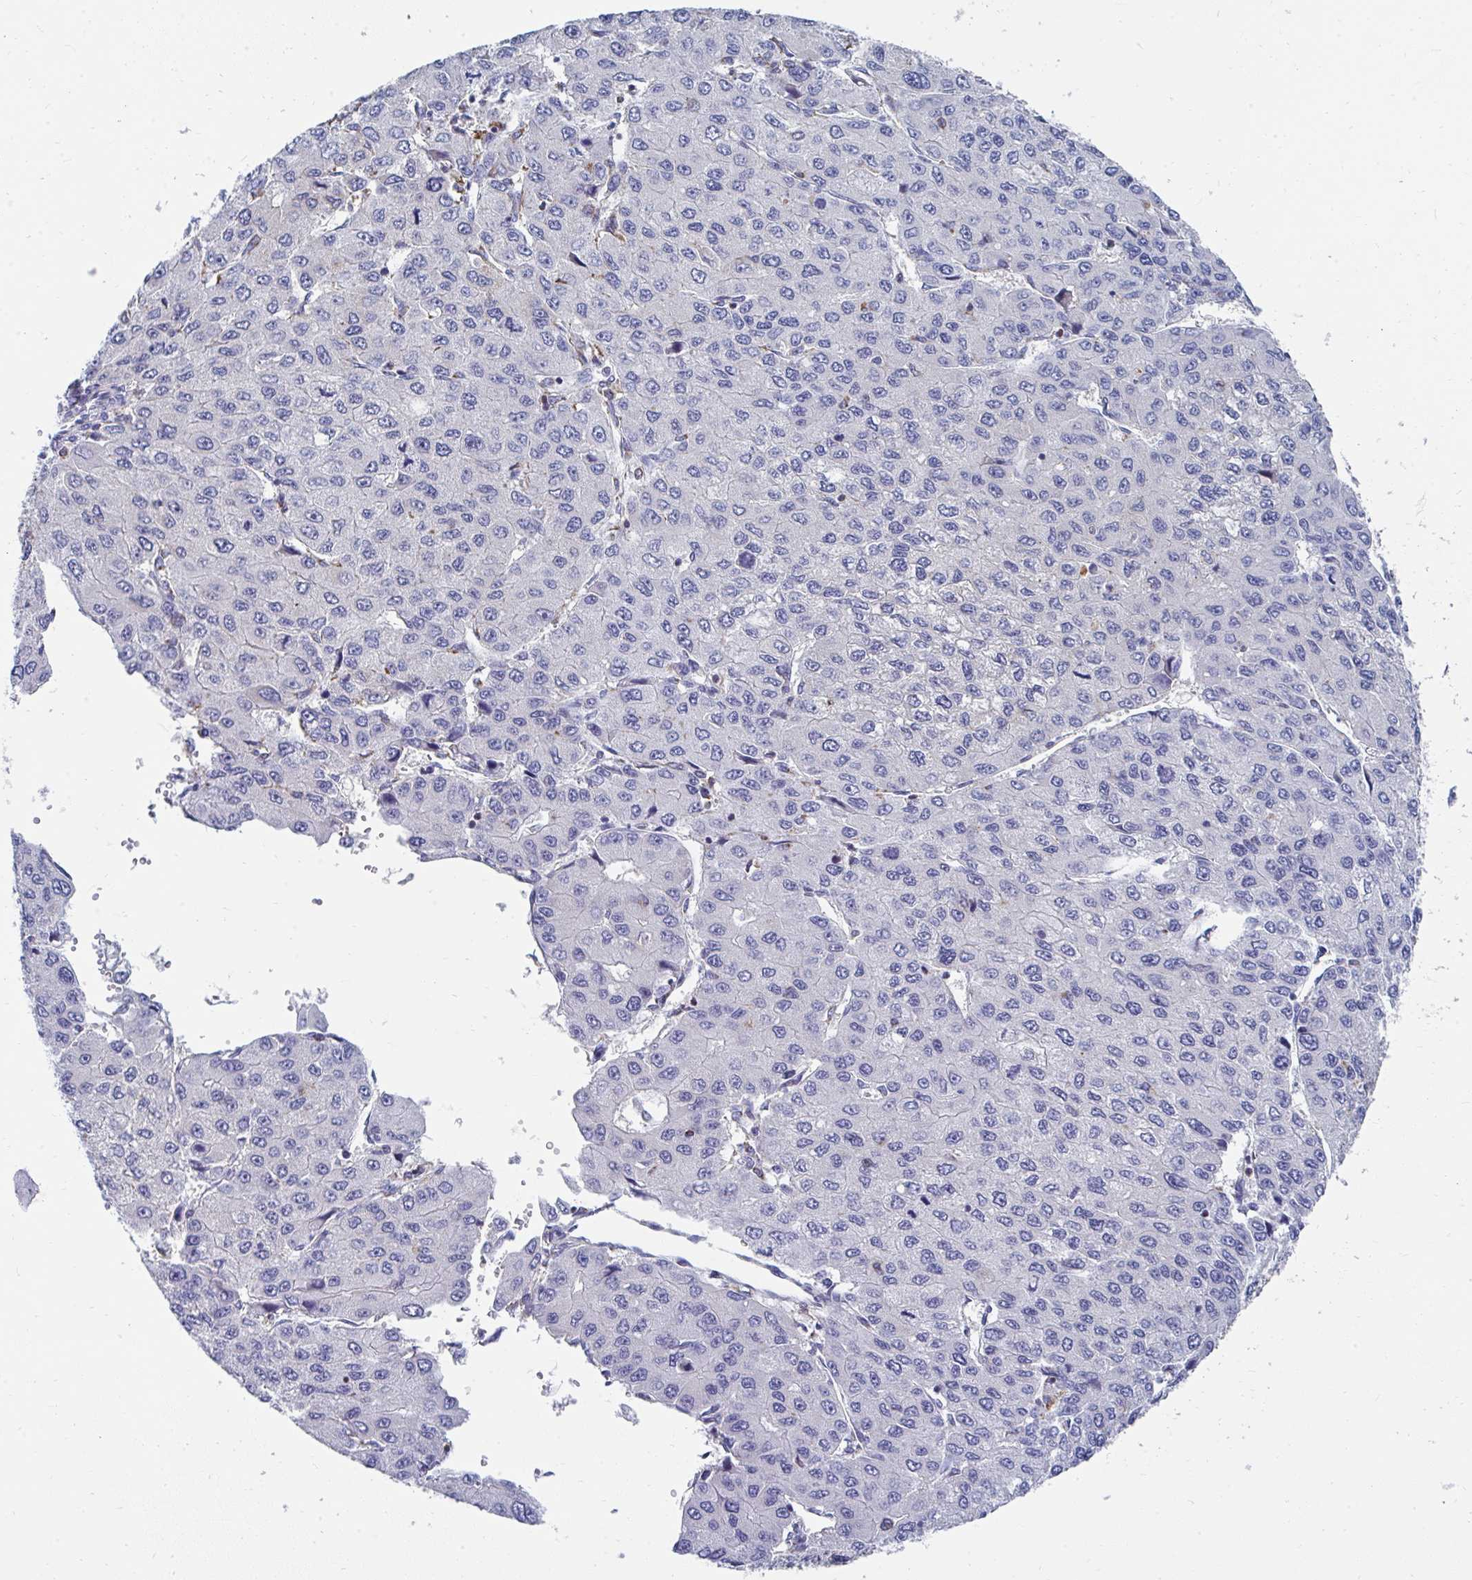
{"staining": {"intensity": "negative", "quantity": "none", "location": "none"}, "tissue": "liver cancer", "cell_type": "Tumor cells", "image_type": "cancer", "snomed": [{"axis": "morphology", "description": "Carcinoma, Hepatocellular, NOS"}, {"axis": "topography", "description": "Liver"}], "caption": "Histopathology image shows no protein expression in tumor cells of hepatocellular carcinoma (liver) tissue.", "gene": "MGAM2", "patient": {"sex": "female", "age": 66}}